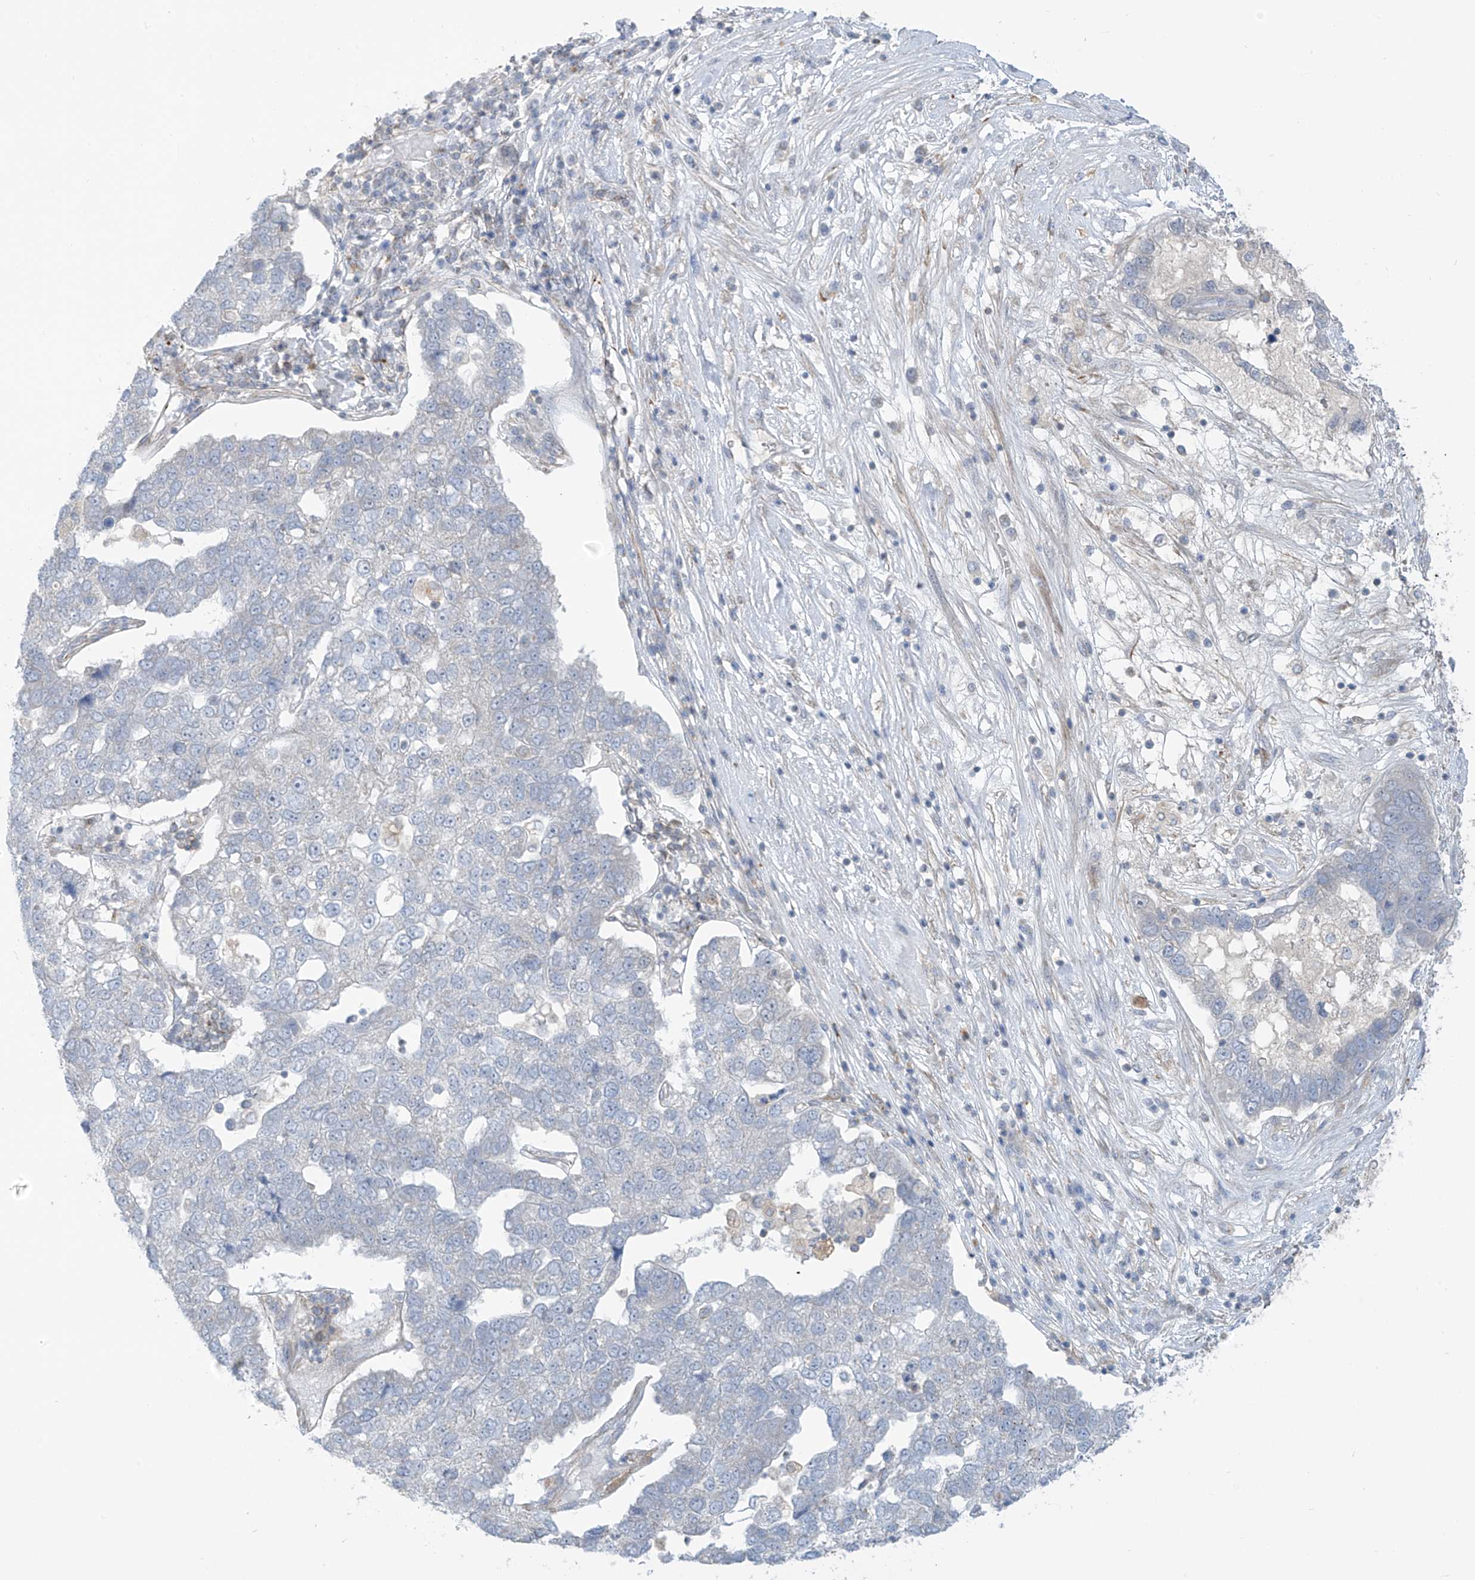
{"staining": {"intensity": "negative", "quantity": "none", "location": "none"}, "tissue": "pancreatic cancer", "cell_type": "Tumor cells", "image_type": "cancer", "snomed": [{"axis": "morphology", "description": "Adenocarcinoma, NOS"}, {"axis": "topography", "description": "Pancreas"}], "caption": "Protein analysis of pancreatic adenocarcinoma displays no significant expression in tumor cells.", "gene": "HS6ST2", "patient": {"sex": "female", "age": 61}}